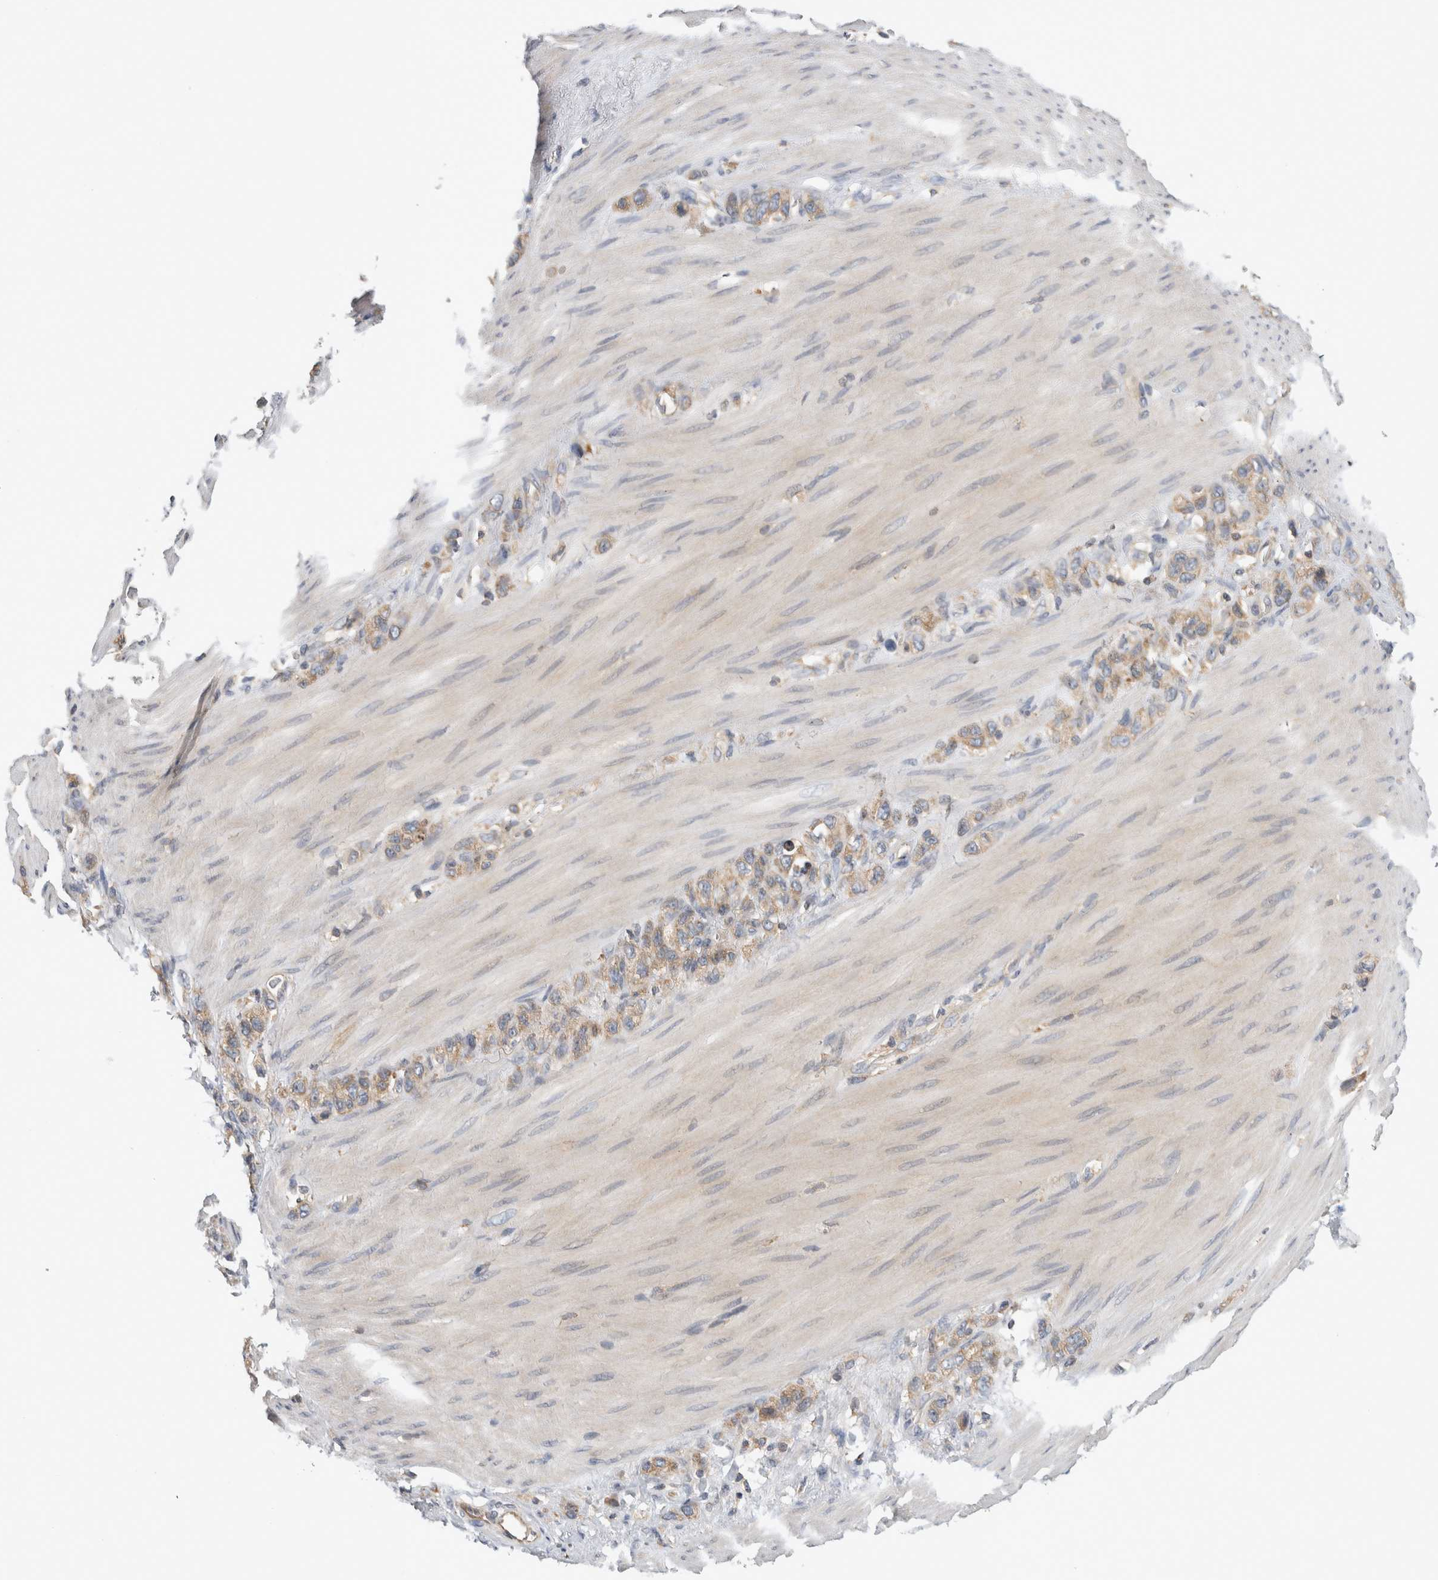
{"staining": {"intensity": "moderate", "quantity": ">75%", "location": "cytoplasmic/membranous"}, "tissue": "stomach cancer", "cell_type": "Tumor cells", "image_type": "cancer", "snomed": [{"axis": "morphology", "description": "Adenocarcinoma, NOS"}, {"axis": "morphology", "description": "Adenocarcinoma, High grade"}, {"axis": "topography", "description": "Stomach, upper"}, {"axis": "topography", "description": "Stomach, lower"}], "caption": "Human stomach cancer (adenocarcinoma) stained for a protein (brown) reveals moderate cytoplasmic/membranous positive staining in approximately >75% of tumor cells.", "gene": "GRIK2", "patient": {"sex": "female", "age": 65}}